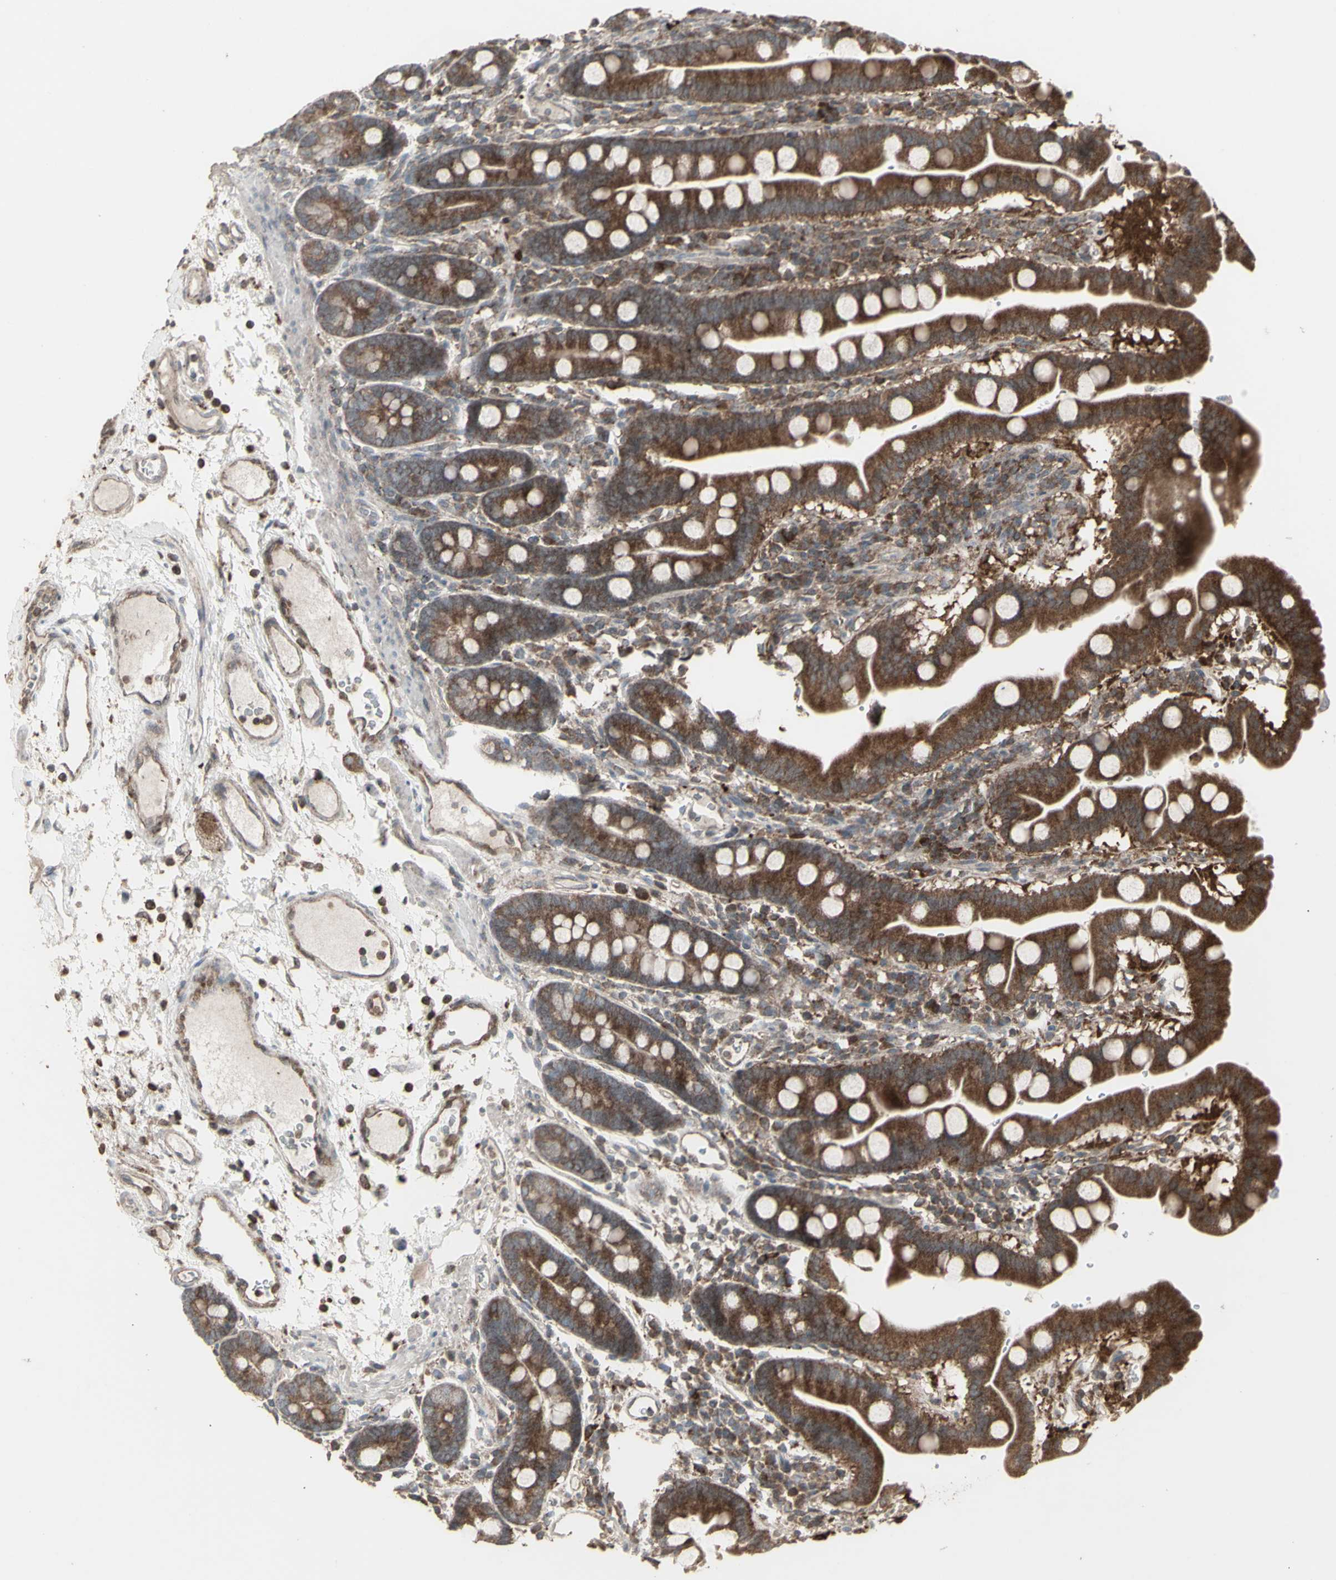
{"staining": {"intensity": "strong", "quantity": ">75%", "location": "cytoplasmic/membranous"}, "tissue": "duodenum", "cell_type": "Glandular cells", "image_type": "normal", "snomed": [{"axis": "morphology", "description": "Normal tissue, NOS"}, {"axis": "topography", "description": "Duodenum"}], "caption": "Strong cytoplasmic/membranous expression for a protein is identified in approximately >75% of glandular cells of normal duodenum using immunohistochemistry (IHC).", "gene": "RNASEL", "patient": {"sex": "male", "age": 50}}